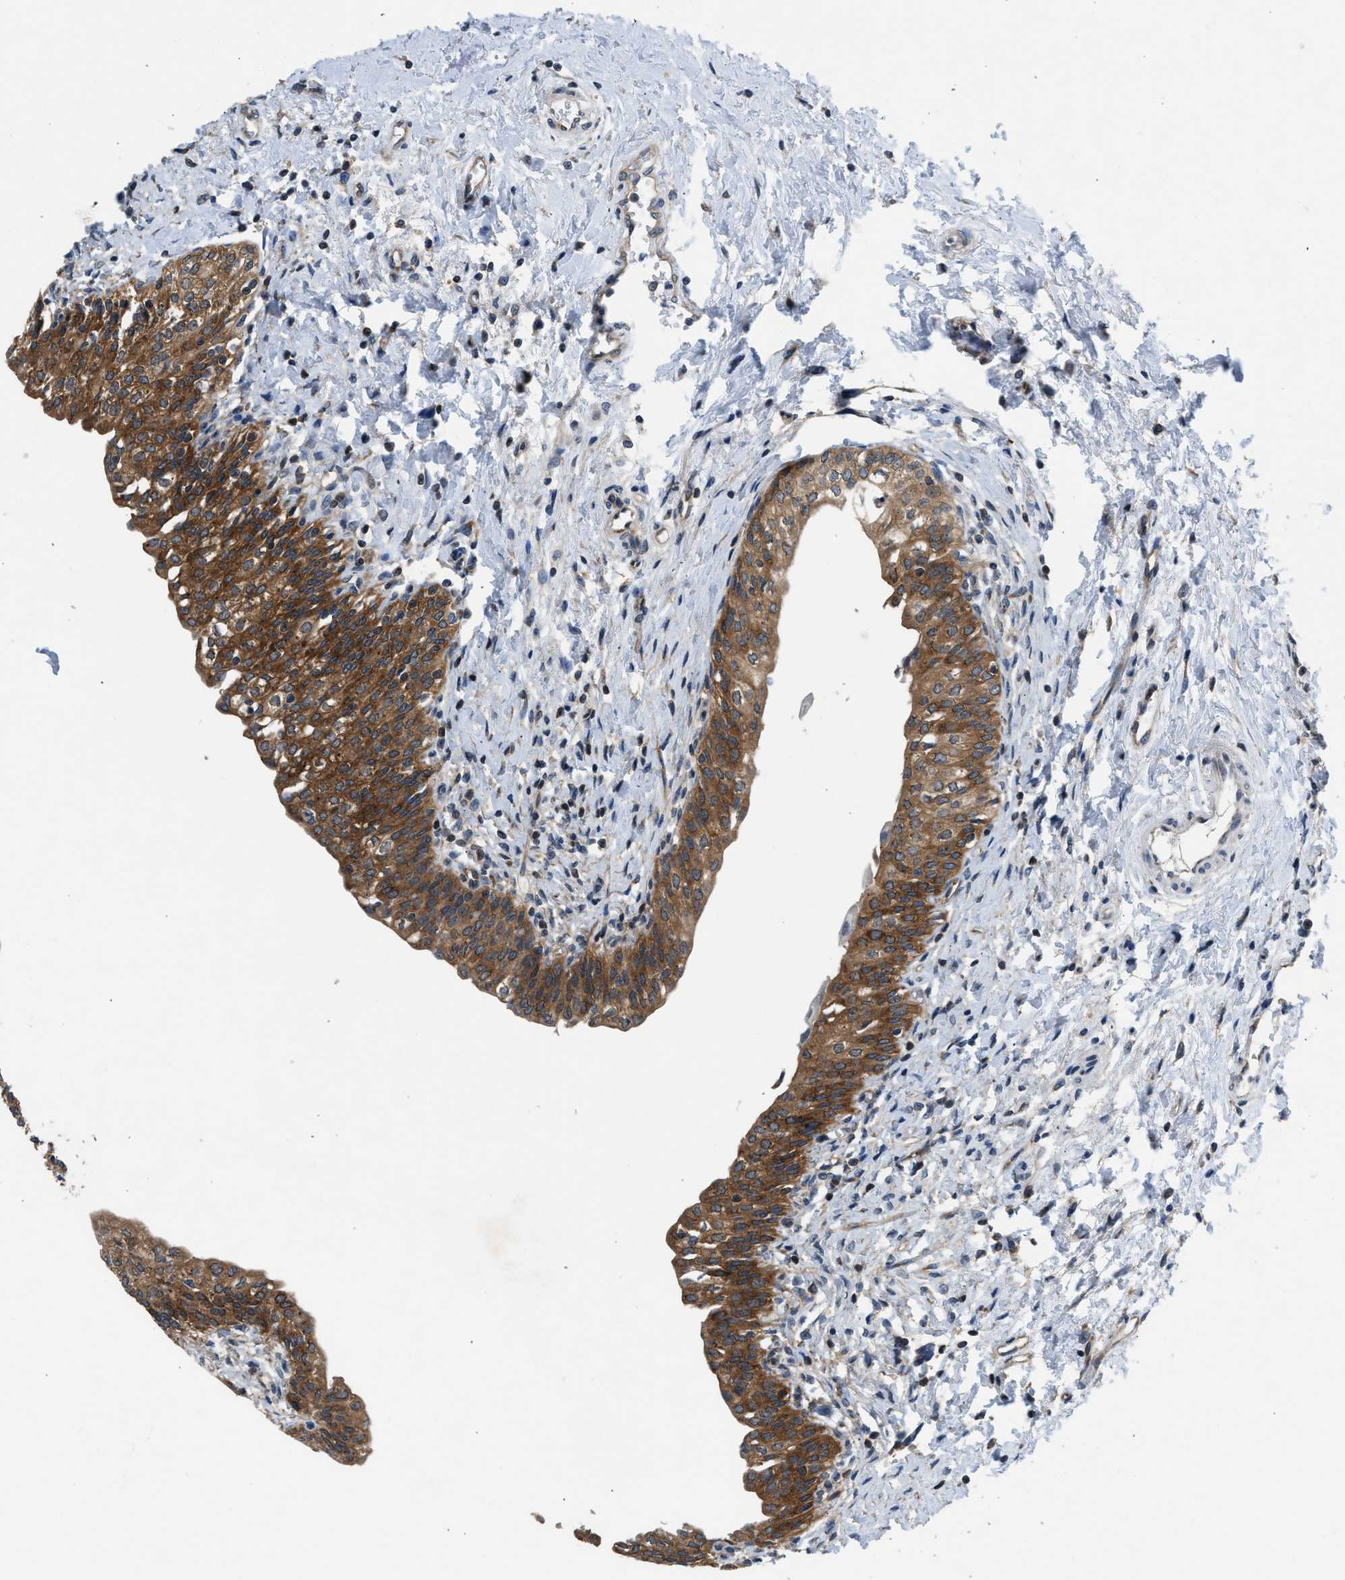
{"staining": {"intensity": "moderate", "quantity": ">75%", "location": "cytoplasmic/membranous"}, "tissue": "urinary bladder", "cell_type": "Urothelial cells", "image_type": "normal", "snomed": [{"axis": "morphology", "description": "Normal tissue, NOS"}, {"axis": "topography", "description": "Urinary bladder"}], "caption": "An immunohistochemistry photomicrograph of unremarkable tissue is shown. Protein staining in brown shows moderate cytoplasmic/membranous positivity in urinary bladder within urothelial cells. The protein is shown in brown color, while the nuclei are stained blue.", "gene": "PA2G4", "patient": {"sex": "male", "age": 55}}